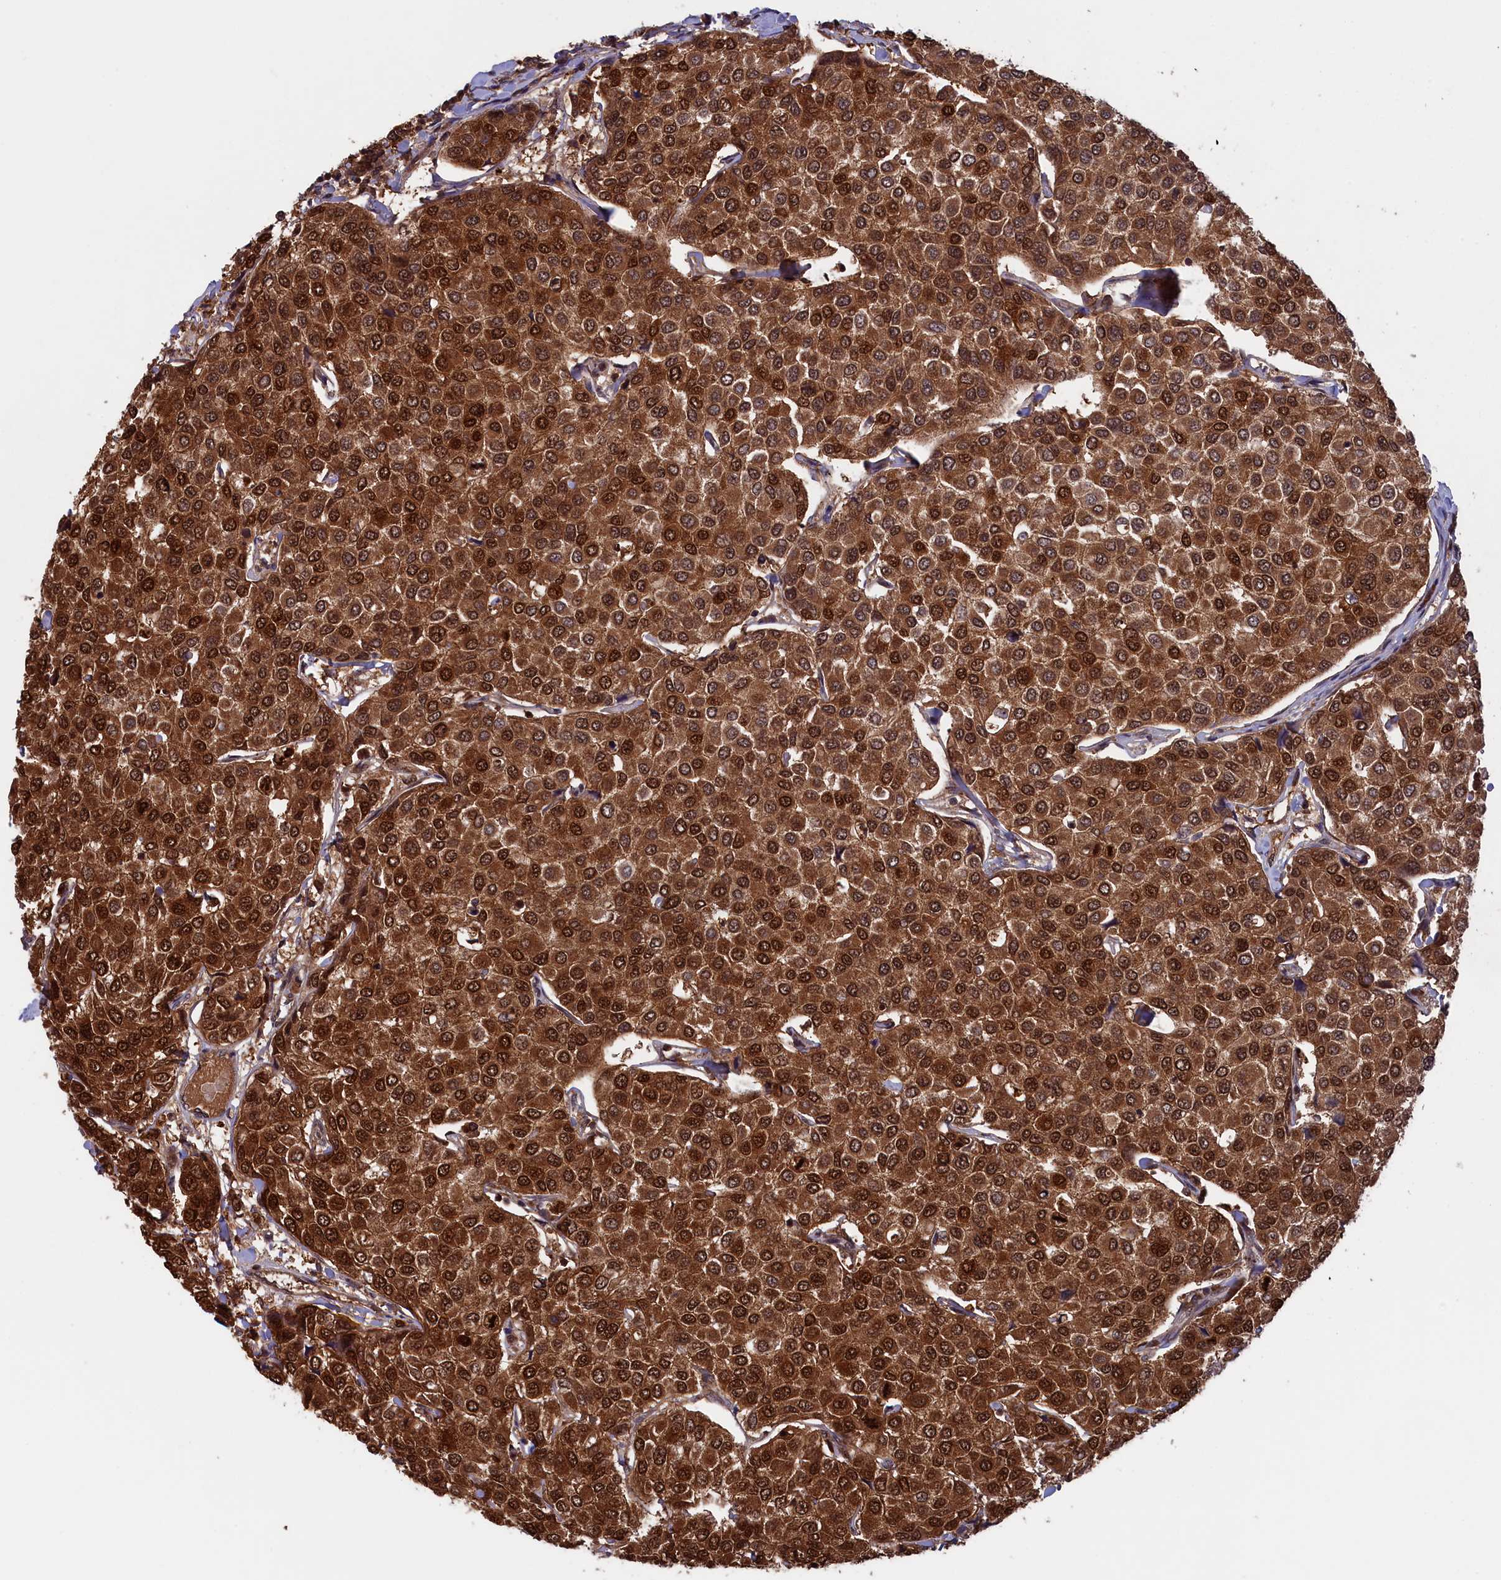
{"staining": {"intensity": "strong", "quantity": ">75%", "location": "cytoplasmic/membranous,nuclear"}, "tissue": "breast cancer", "cell_type": "Tumor cells", "image_type": "cancer", "snomed": [{"axis": "morphology", "description": "Duct carcinoma"}, {"axis": "topography", "description": "Breast"}], "caption": "There is high levels of strong cytoplasmic/membranous and nuclear staining in tumor cells of breast cancer (intraductal carcinoma), as demonstrated by immunohistochemical staining (brown color).", "gene": "JPT2", "patient": {"sex": "female", "age": 55}}